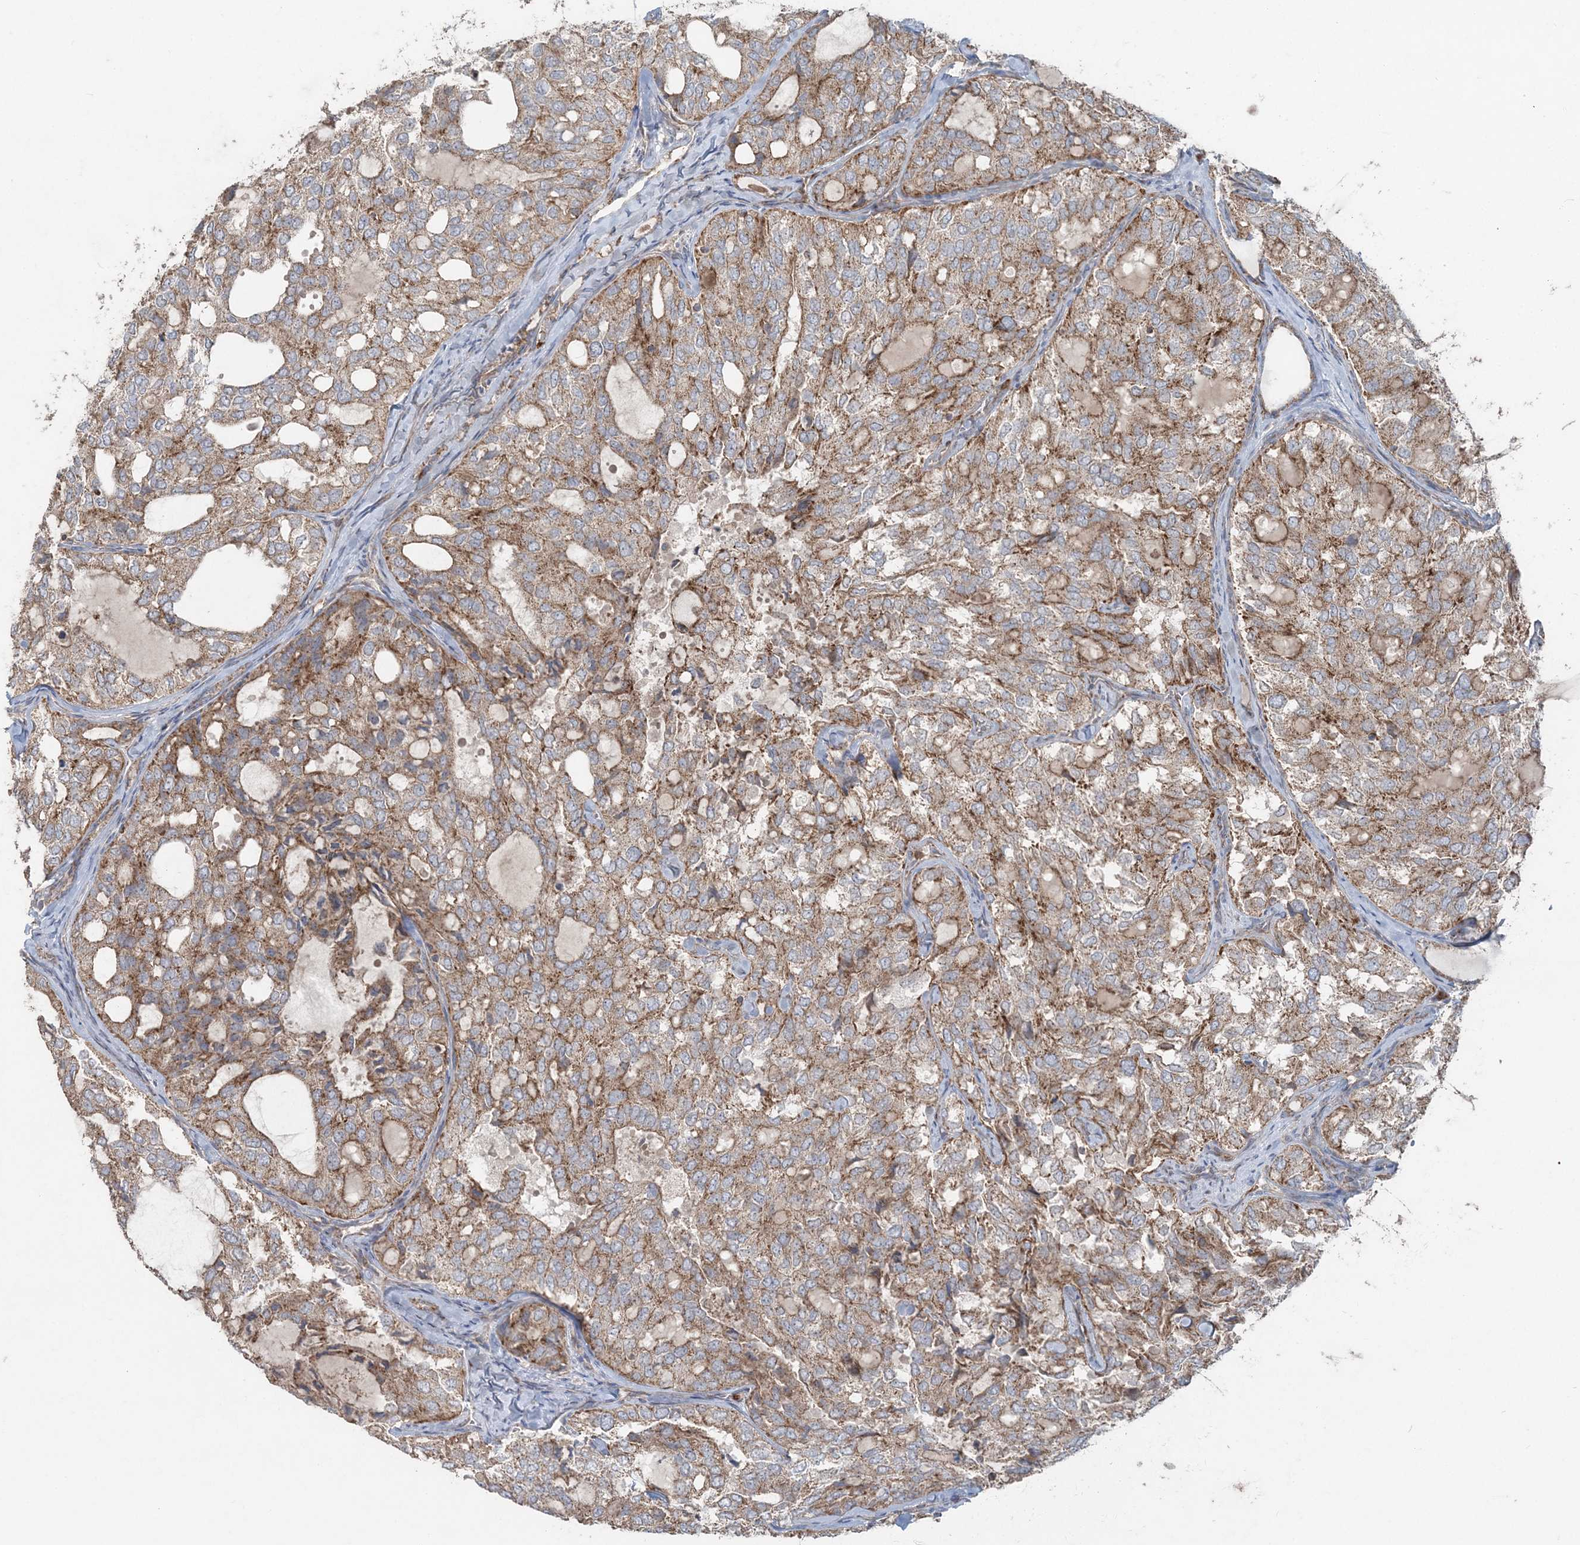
{"staining": {"intensity": "moderate", "quantity": ">75%", "location": "cytoplasmic/membranous"}, "tissue": "thyroid cancer", "cell_type": "Tumor cells", "image_type": "cancer", "snomed": [{"axis": "morphology", "description": "Follicular adenoma carcinoma, NOS"}, {"axis": "topography", "description": "Thyroid gland"}], "caption": "Protein staining by IHC displays moderate cytoplasmic/membranous staining in about >75% of tumor cells in thyroid cancer (follicular adenoma carcinoma).", "gene": "LRPPRC", "patient": {"sex": "male", "age": 75}}